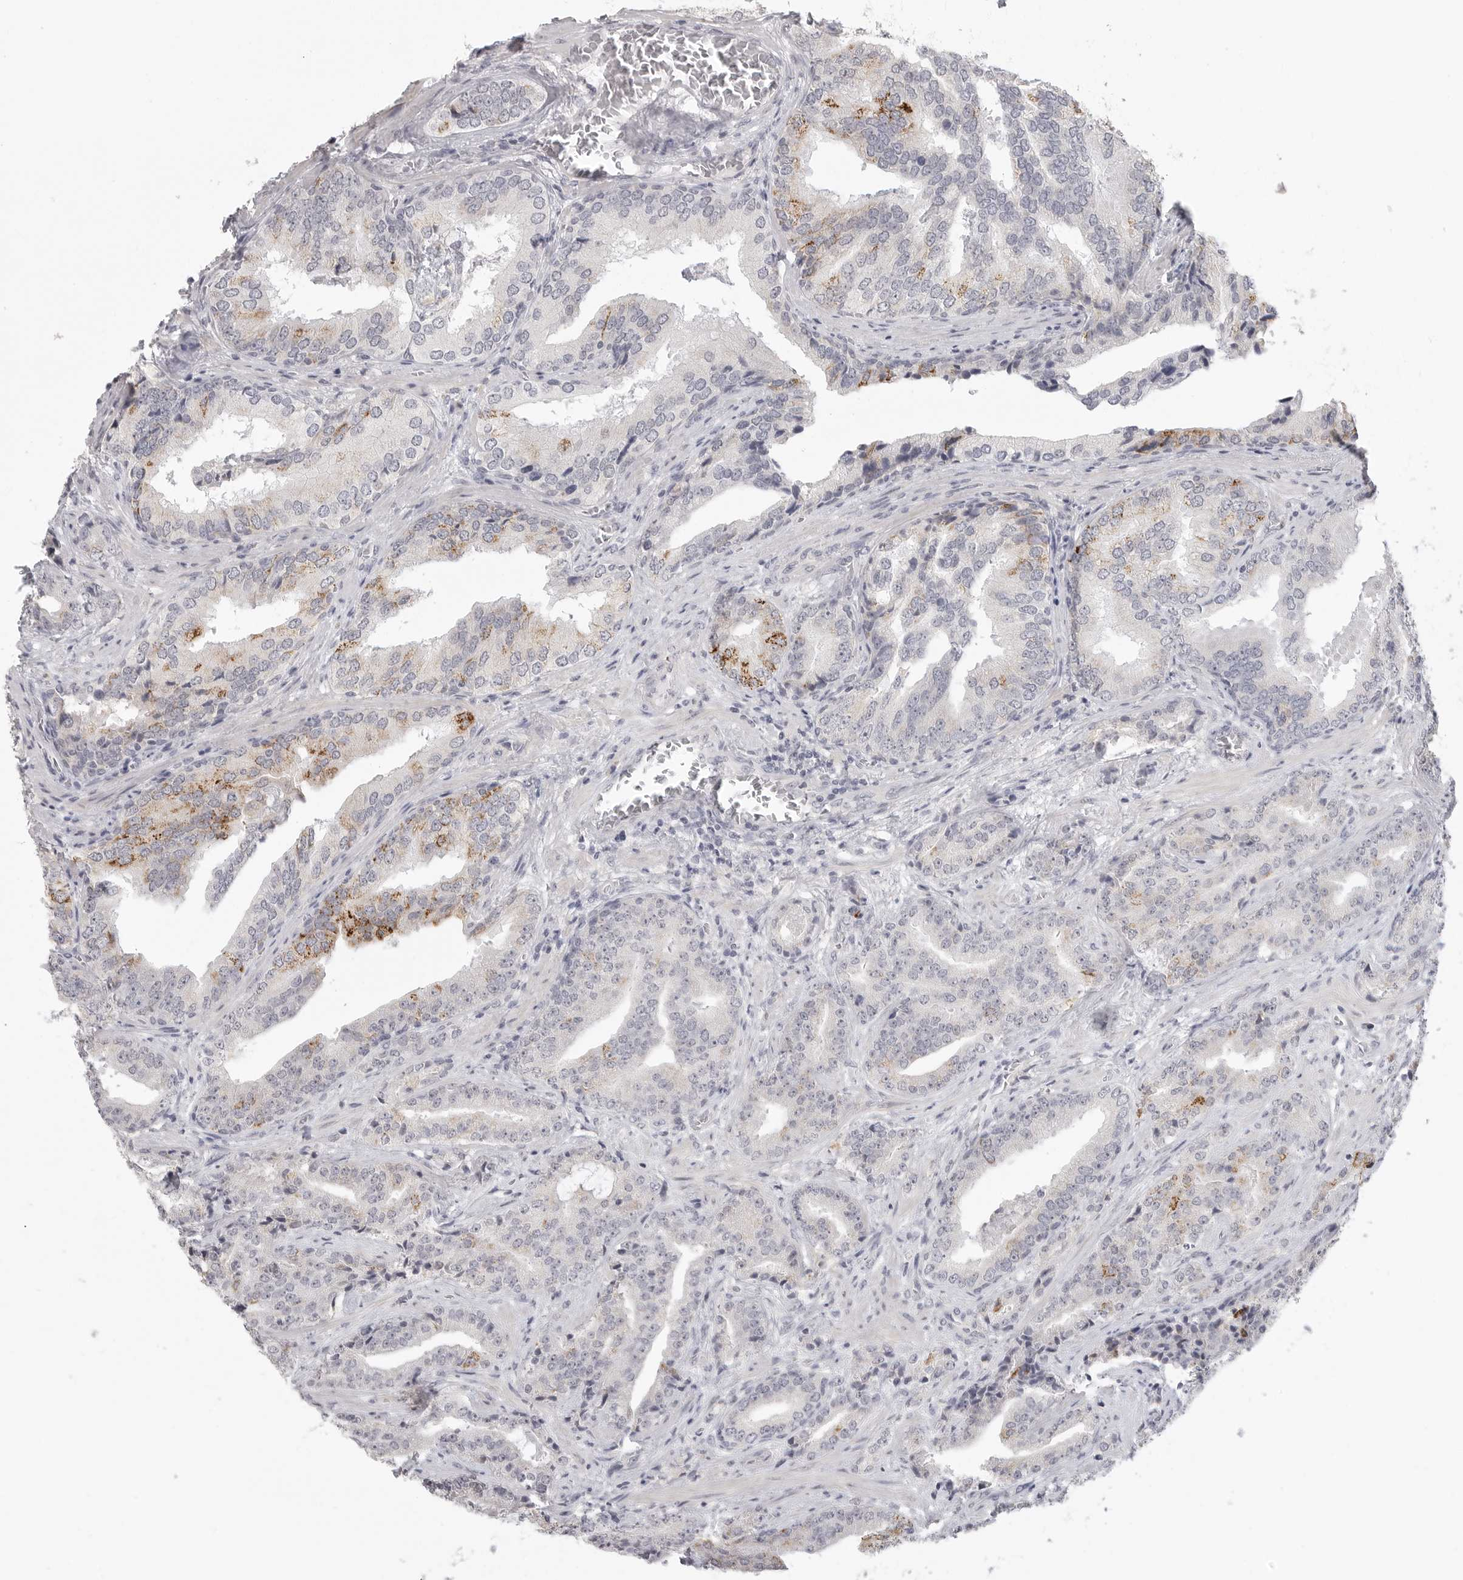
{"staining": {"intensity": "strong", "quantity": "<25%", "location": "cytoplasmic/membranous"}, "tissue": "prostate cancer", "cell_type": "Tumor cells", "image_type": "cancer", "snomed": [{"axis": "morphology", "description": "Adenocarcinoma, Low grade"}, {"axis": "topography", "description": "Prostate"}], "caption": "Tumor cells show strong cytoplasmic/membranous expression in approximately <25% of cells in prostate cancer.", "gene": "HMGCS2", "patient": {"sex": "male", "age": 67}}